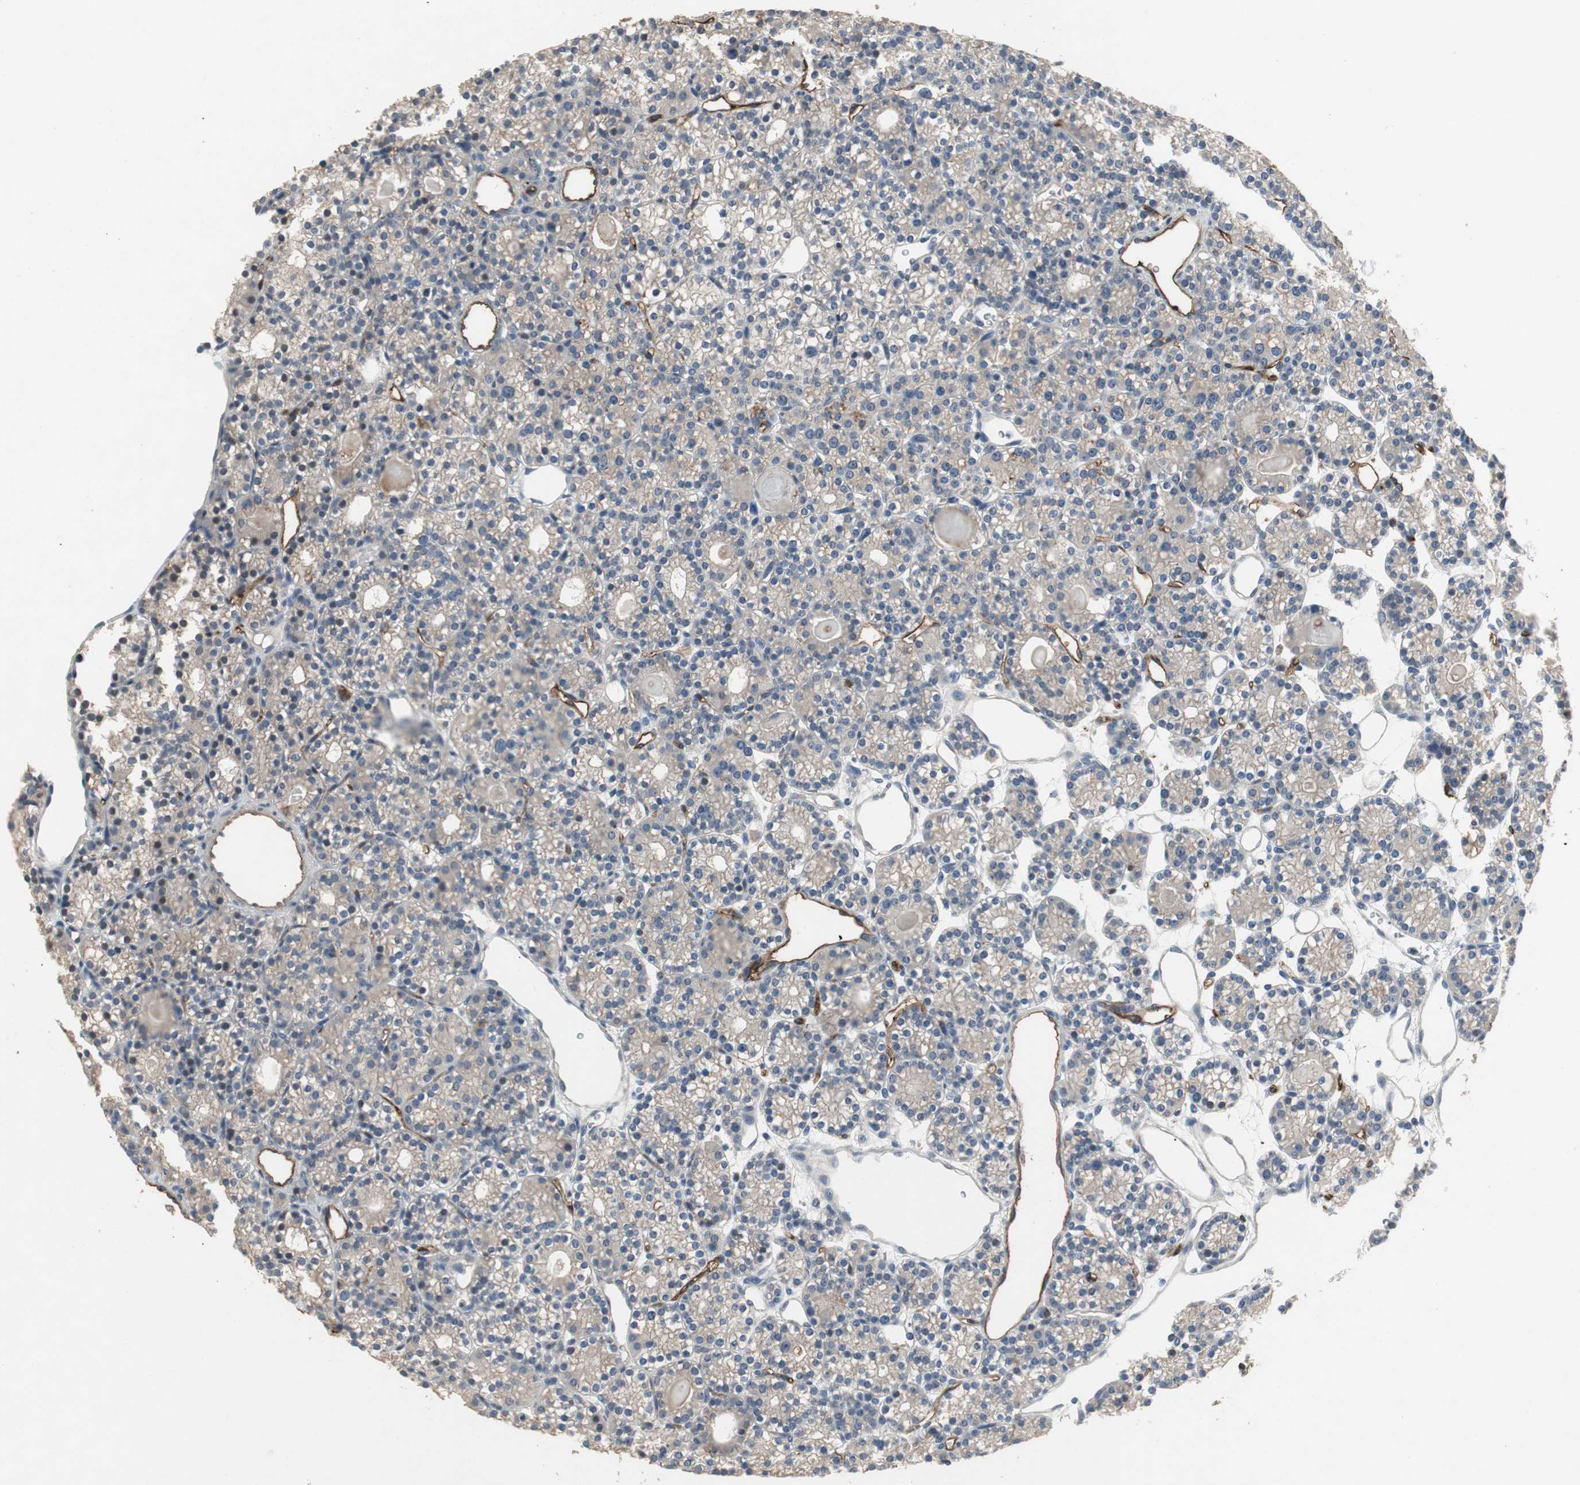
{"staining": {"intensity": "weak", "quantity": "<25%", "location": "cytoplasmic/membranous"}, "tissue": "parathyroid gland", "cell_type": "Glandular cells", "image_type": "normal", "snomed": [{"axis": "morphology", "description": "Normal tissue, NOS"}, {"axis": "topography", "description": "Parathyroid gland"}], "caption": "Parathyroid gland was stained to show a protein in brown. There is no significant expression in glandular cells. (IHC, brightfield microscopy, high magnification).", "gene": "ALPL", "patient": {"sex": "female", "age": 64}}